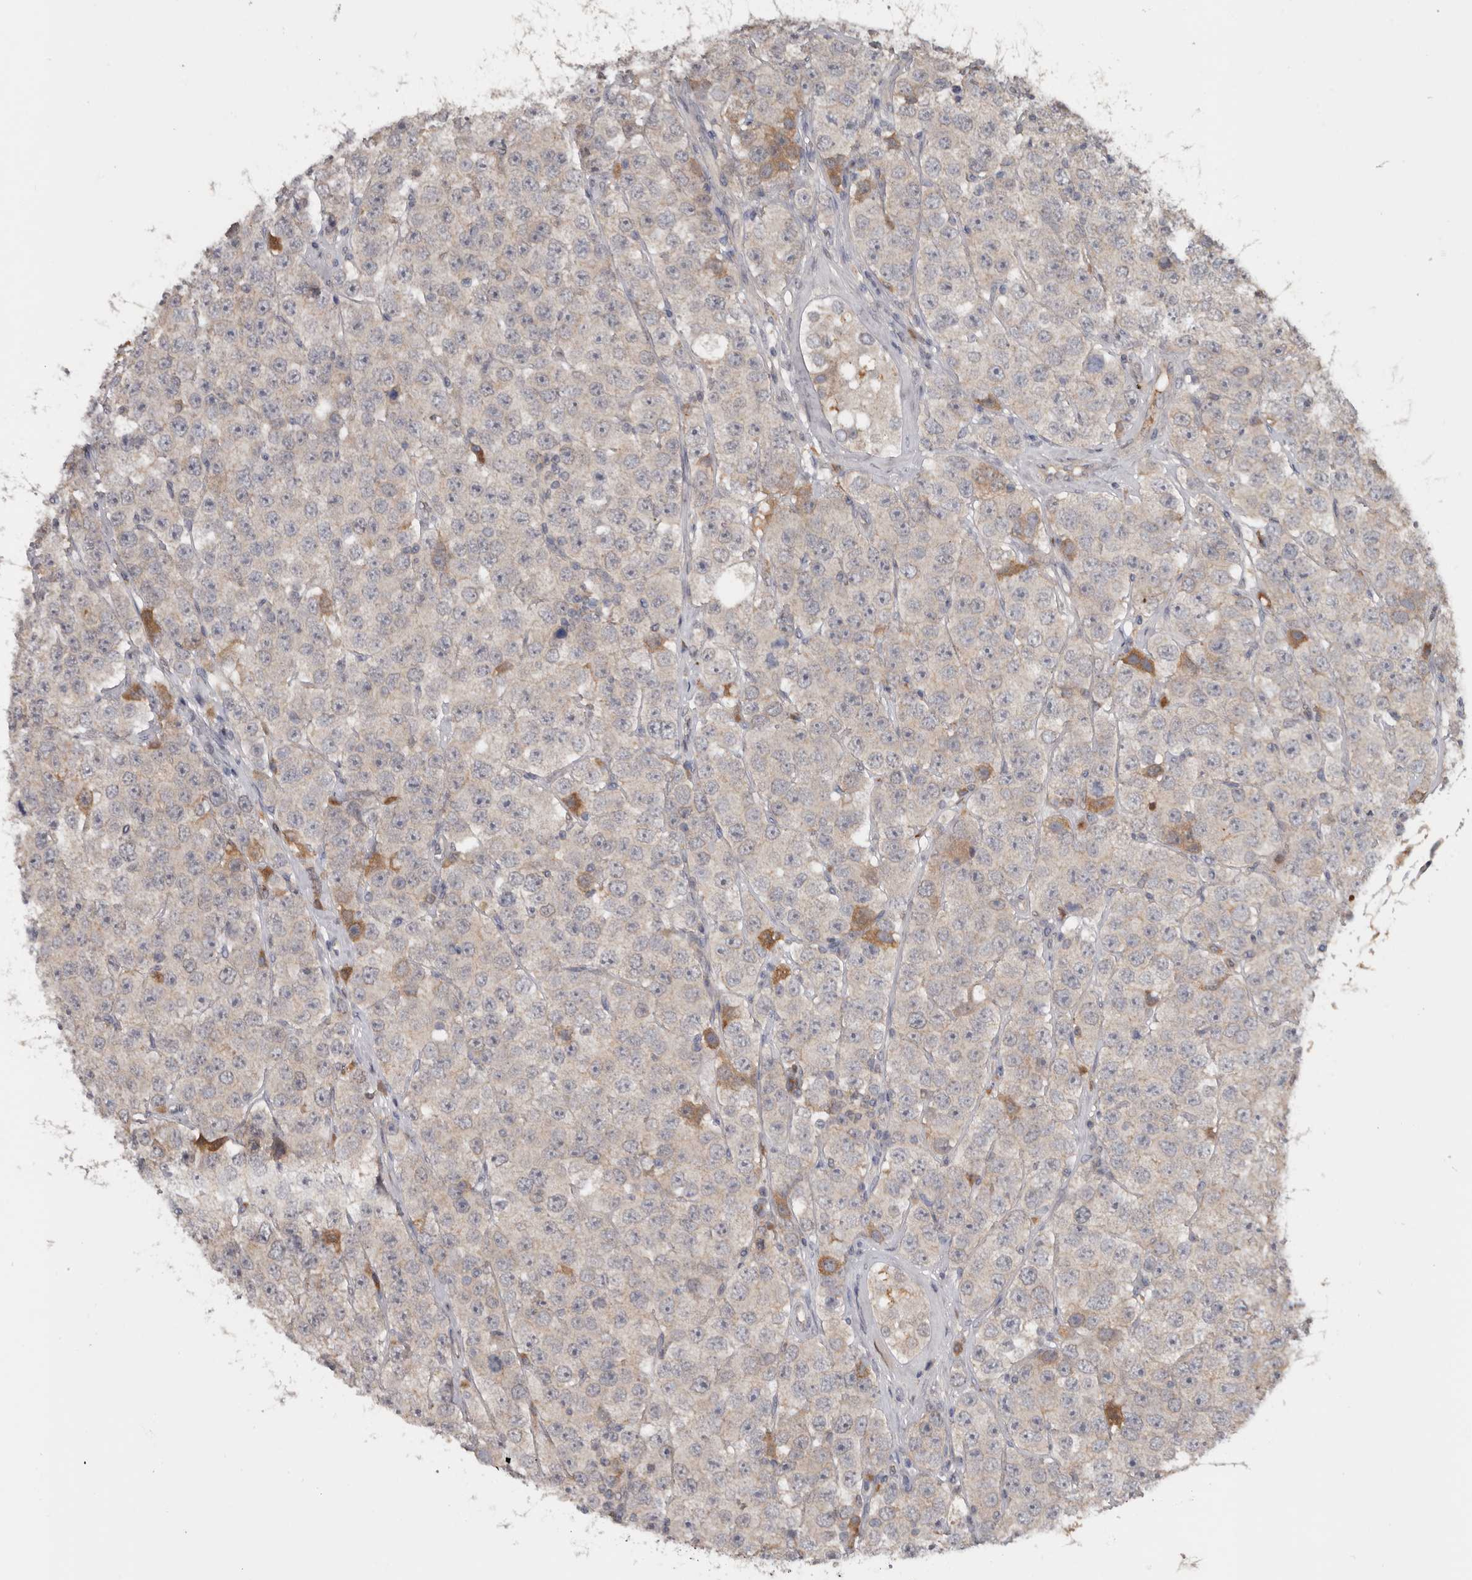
{"staining": {"intensity": "negative", "quantity": "none", "location": "none"}, "tissue": "testis cancer", "cell_type": "Tumor cells", "image_type": "cancer", "snomed": [{"axis": "morphology", "description": "Seminoma, NOS"}, {"axis": "topography", "description": "Testis"}], "caption": "Tumor cells are negative for protein expression in human seminoma (testis).", "gene": "NMUR1", "patient": {"sex": "male", "age": 28}}